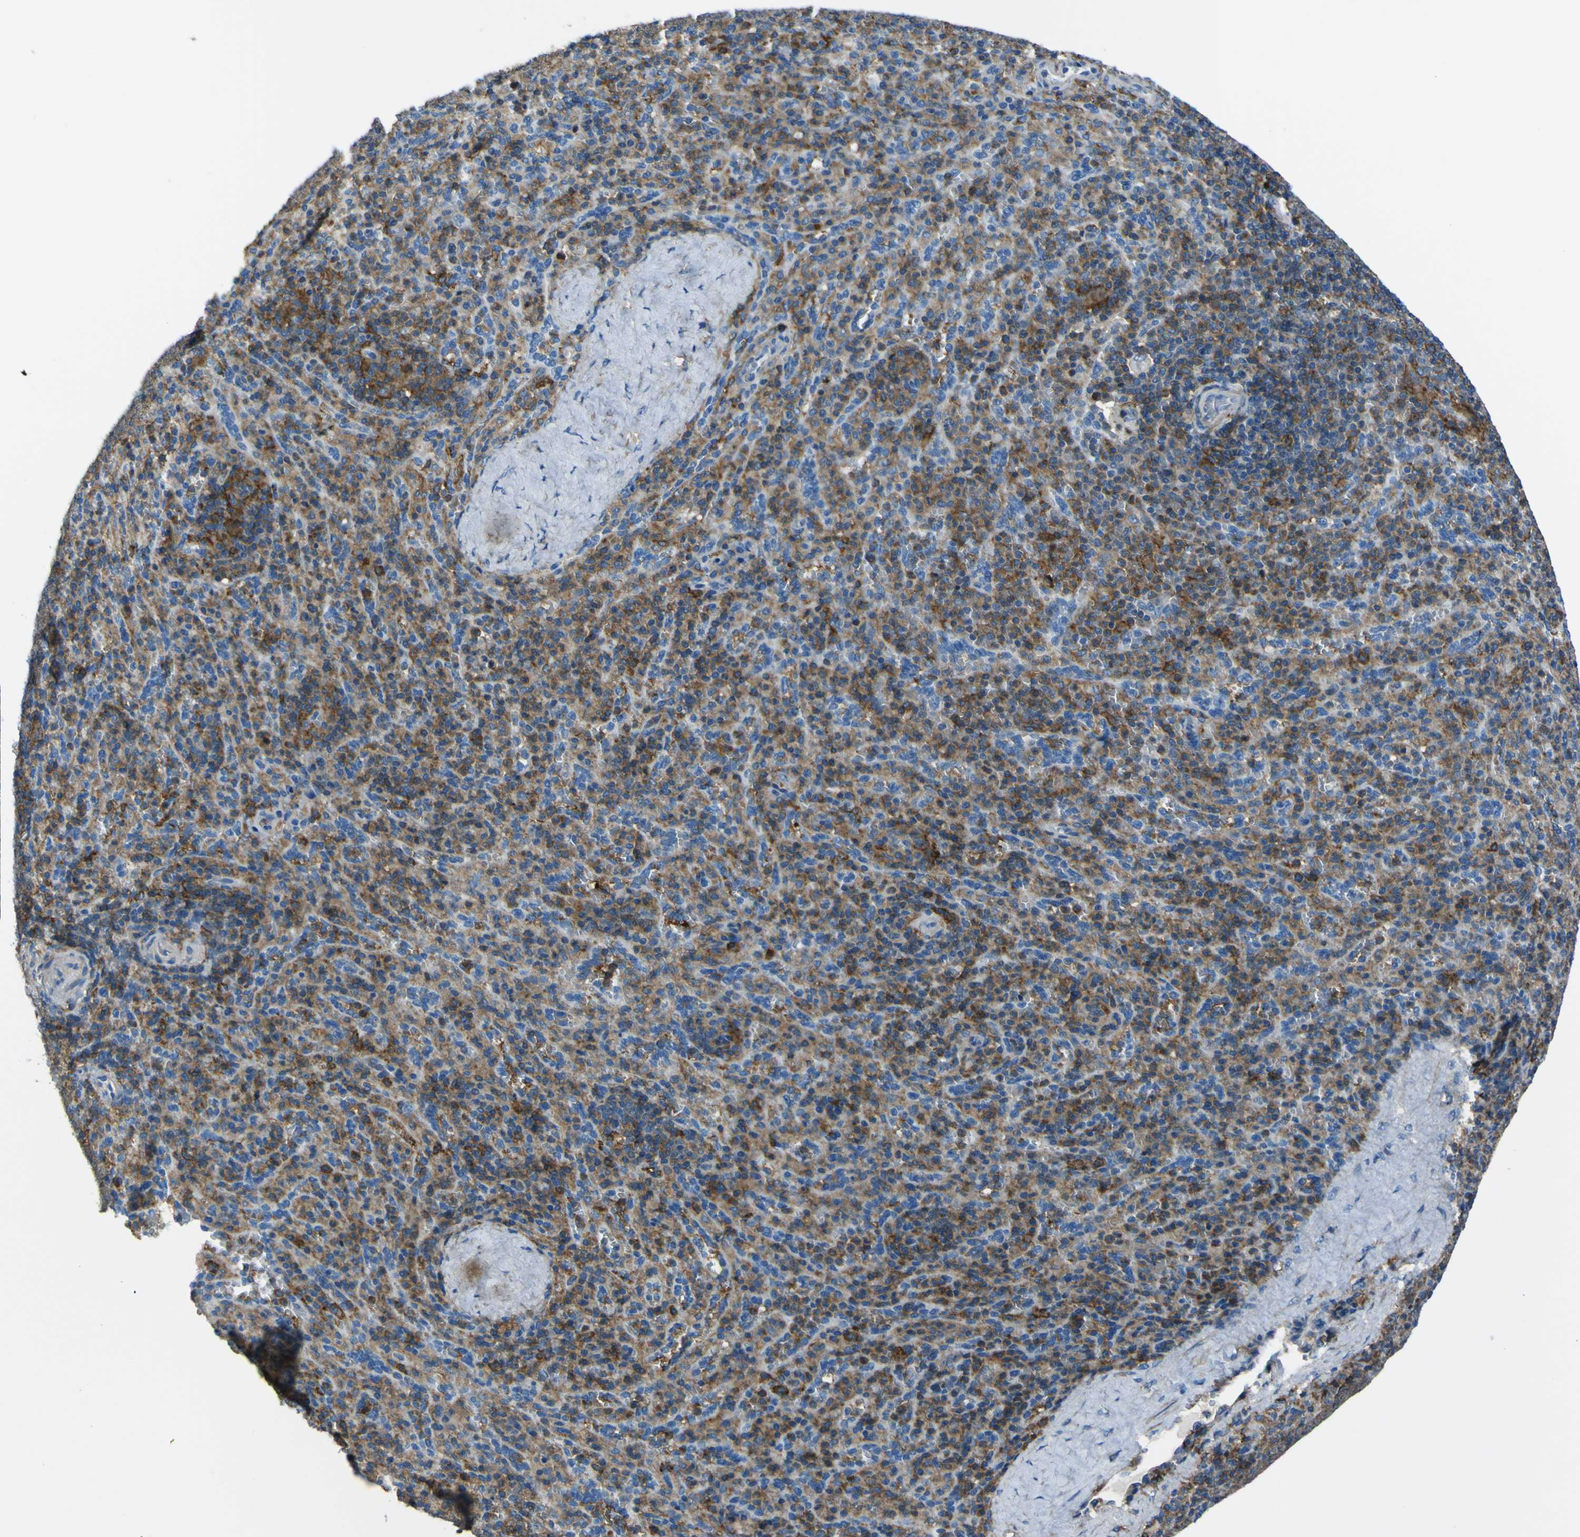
{"staining": {"intensity": "moderate", "quantity": "25%-75%", "location": "cytoplasmic/membranous"}, "tissue": "spleen", "cell_type": "Cells in red pulp", "image_type": "normal", "snomed": [{"axis": "morphology", "description": "Normal tissue, NOS"}, {"axis": "topography", "description": "Spleen"}], "caption": "Benign spleen displays moderate cytoplasmic/membranous positivity in about 25%-75% of cells in red pulp The staining was performed using DAB, with brown indicating positive protein expression. Nuclei are stained blue with hematoxylin..", "gene": "LAIR1", "patient": {"sex": "male", "age": 36}}